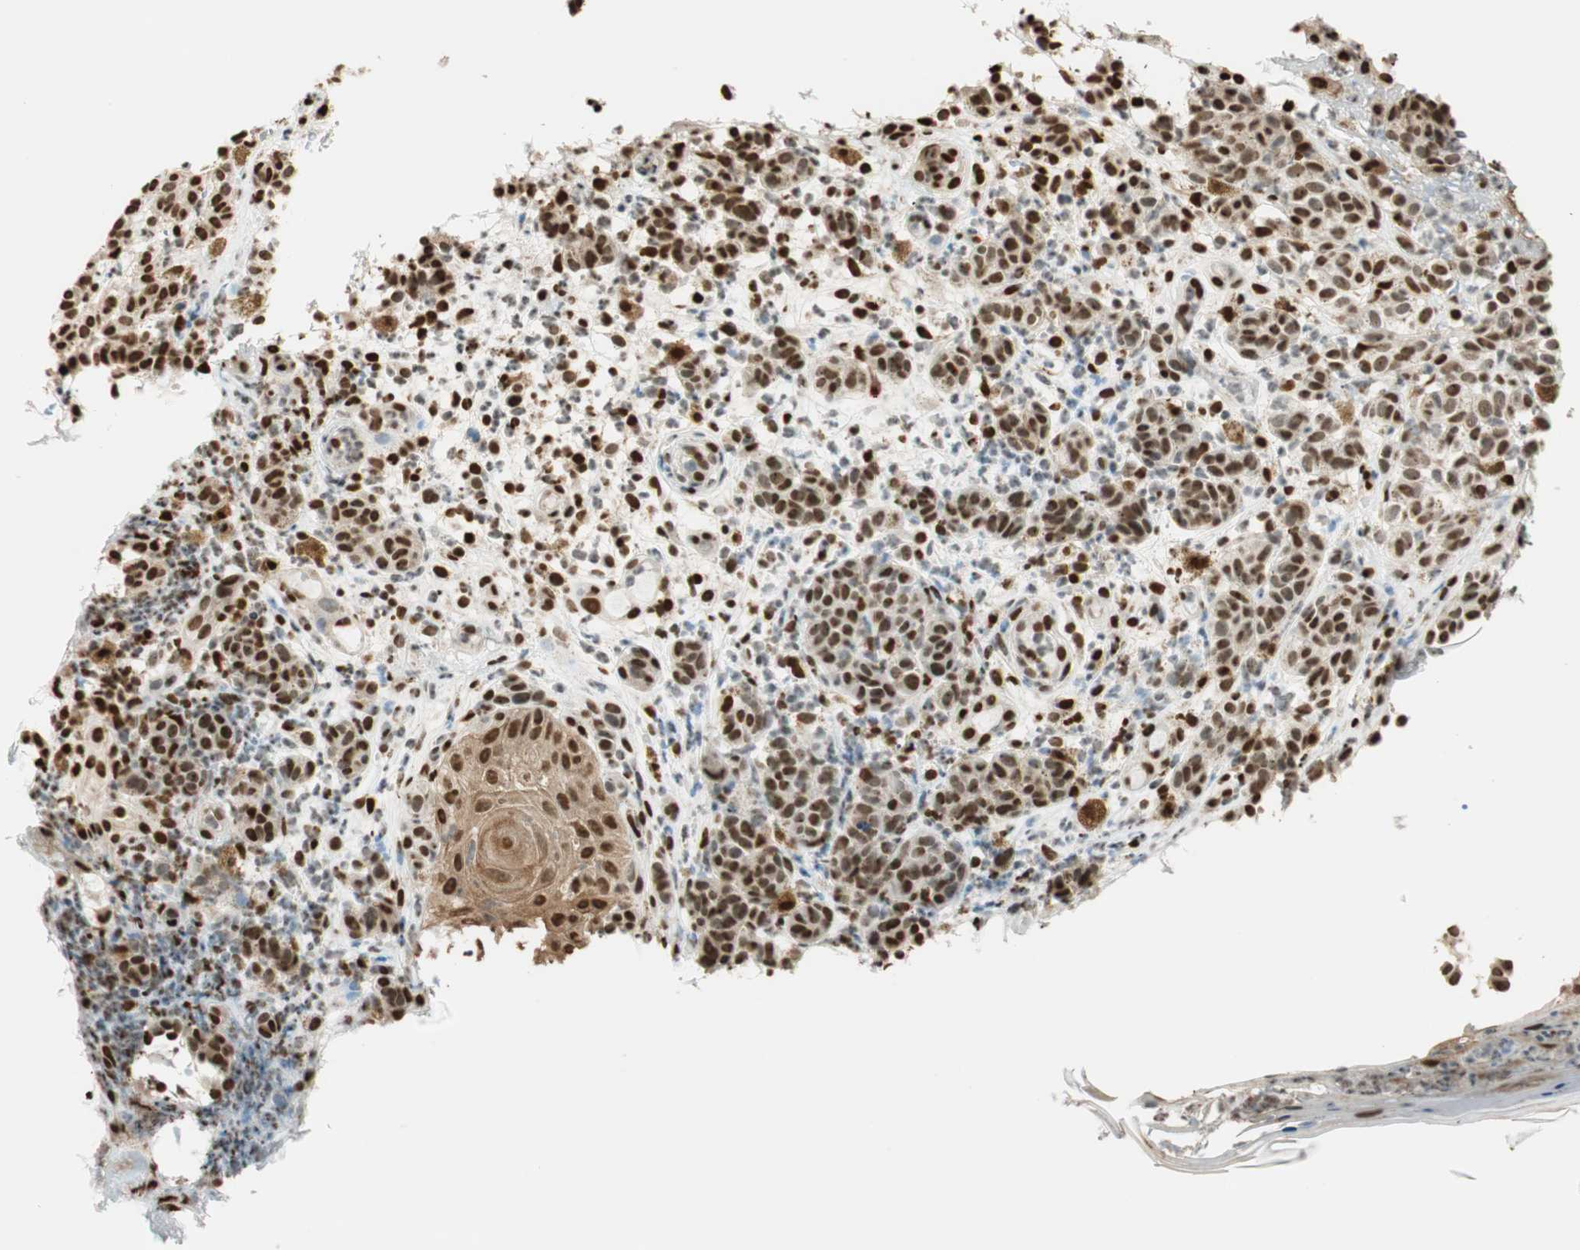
{"staining": {"intensity": "moderate", "quantity": "25%-75%", "location": "cytoplasmic/membranous,nuclear"}, "tissue": "melanoma", "cell_type": "Tumor cells", "image_type": "cancer", "snomed": [{"axis": "morphology", "description": "Malignant melanoma, NOS"}, {"axis": "topography", "description": "Skin"}], "caption": "An image of melanoma stained for a protein exhibits moderate cytoplasmic/membranous and nuclear brown staining in tumor cells.", "gene": "FANCG", "patient": {"sex": "male", "age": 64}}